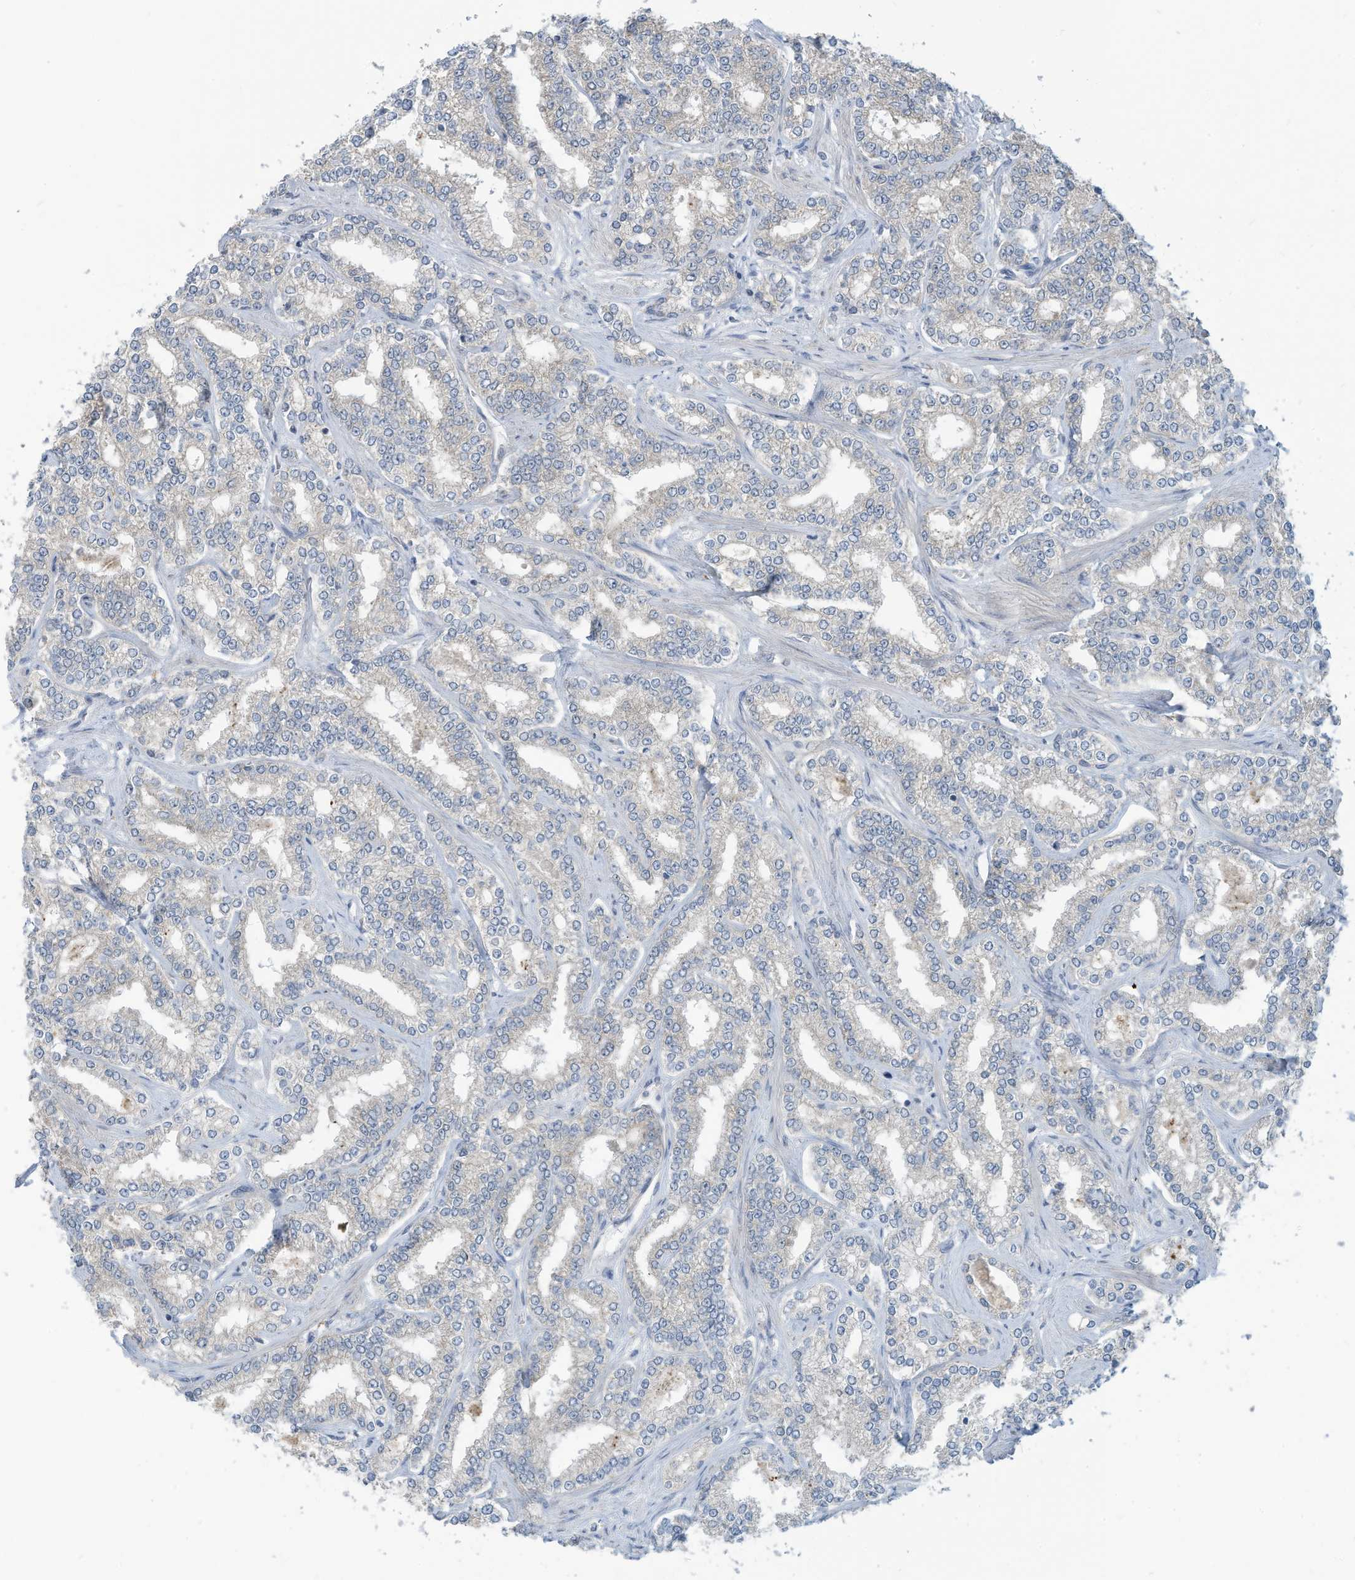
{"staining": {"intensity": "negative", "quantity": "none", "location": "none"}, "tissue": "prostate cancer", "cell_type": "Tumor cells", "image_type": "cancer", "snomed": [{"axis": "morphology", "description": "Normal tissue, NOS"}, {"axis": "morphology", "description": "Adenocarcinoma, High grade"}, {"axis": "topography", "description": "Prostate"}], "caption": "This is a photomicrograph of IHC staining of prostate cancer, which shows no expression in tumor cells.", "gene": "SCGB1D2", "patient": {"sex": "male", "age": 83}}